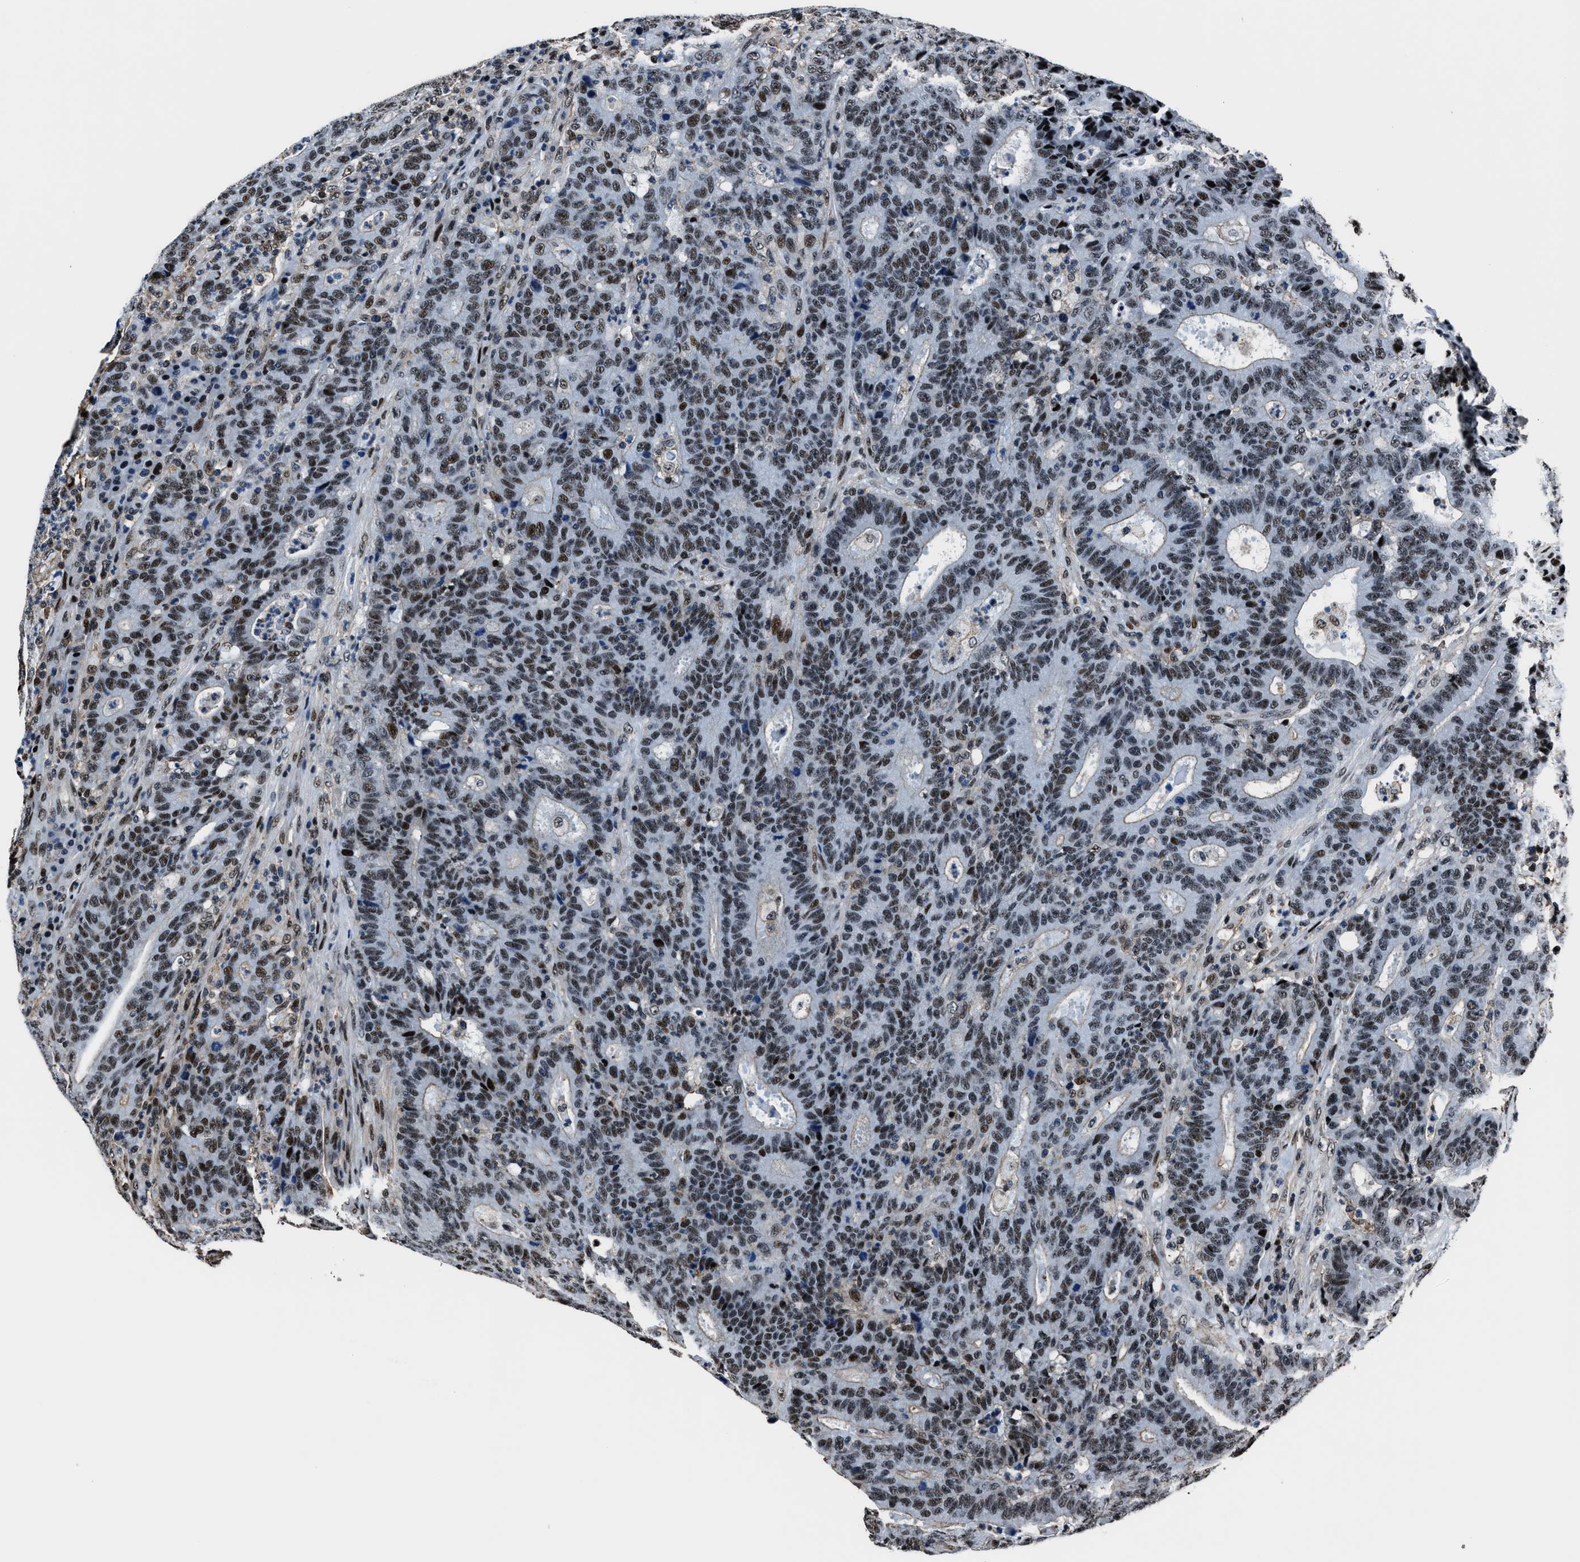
{"staining": {"intensity": "strong", "quantity": "25%-75%", "location": "nuclear"}, "tissue": "colorectal cancer", "cell_type": "Tumor cells", "image_type": "cancer", "snomed": [{"axis": "morphology", "description": "Adenocarcinoma, NOS"}, {"axis": "topography", "description": "Colon"}], "caption": "Protein analysis of colorectal cancer tissue exhibits strong nuclear staining in approximately 25%-75% of tumor cells.", "gene": "PPIE", "patient": {"sex": "female", "age": 75}}